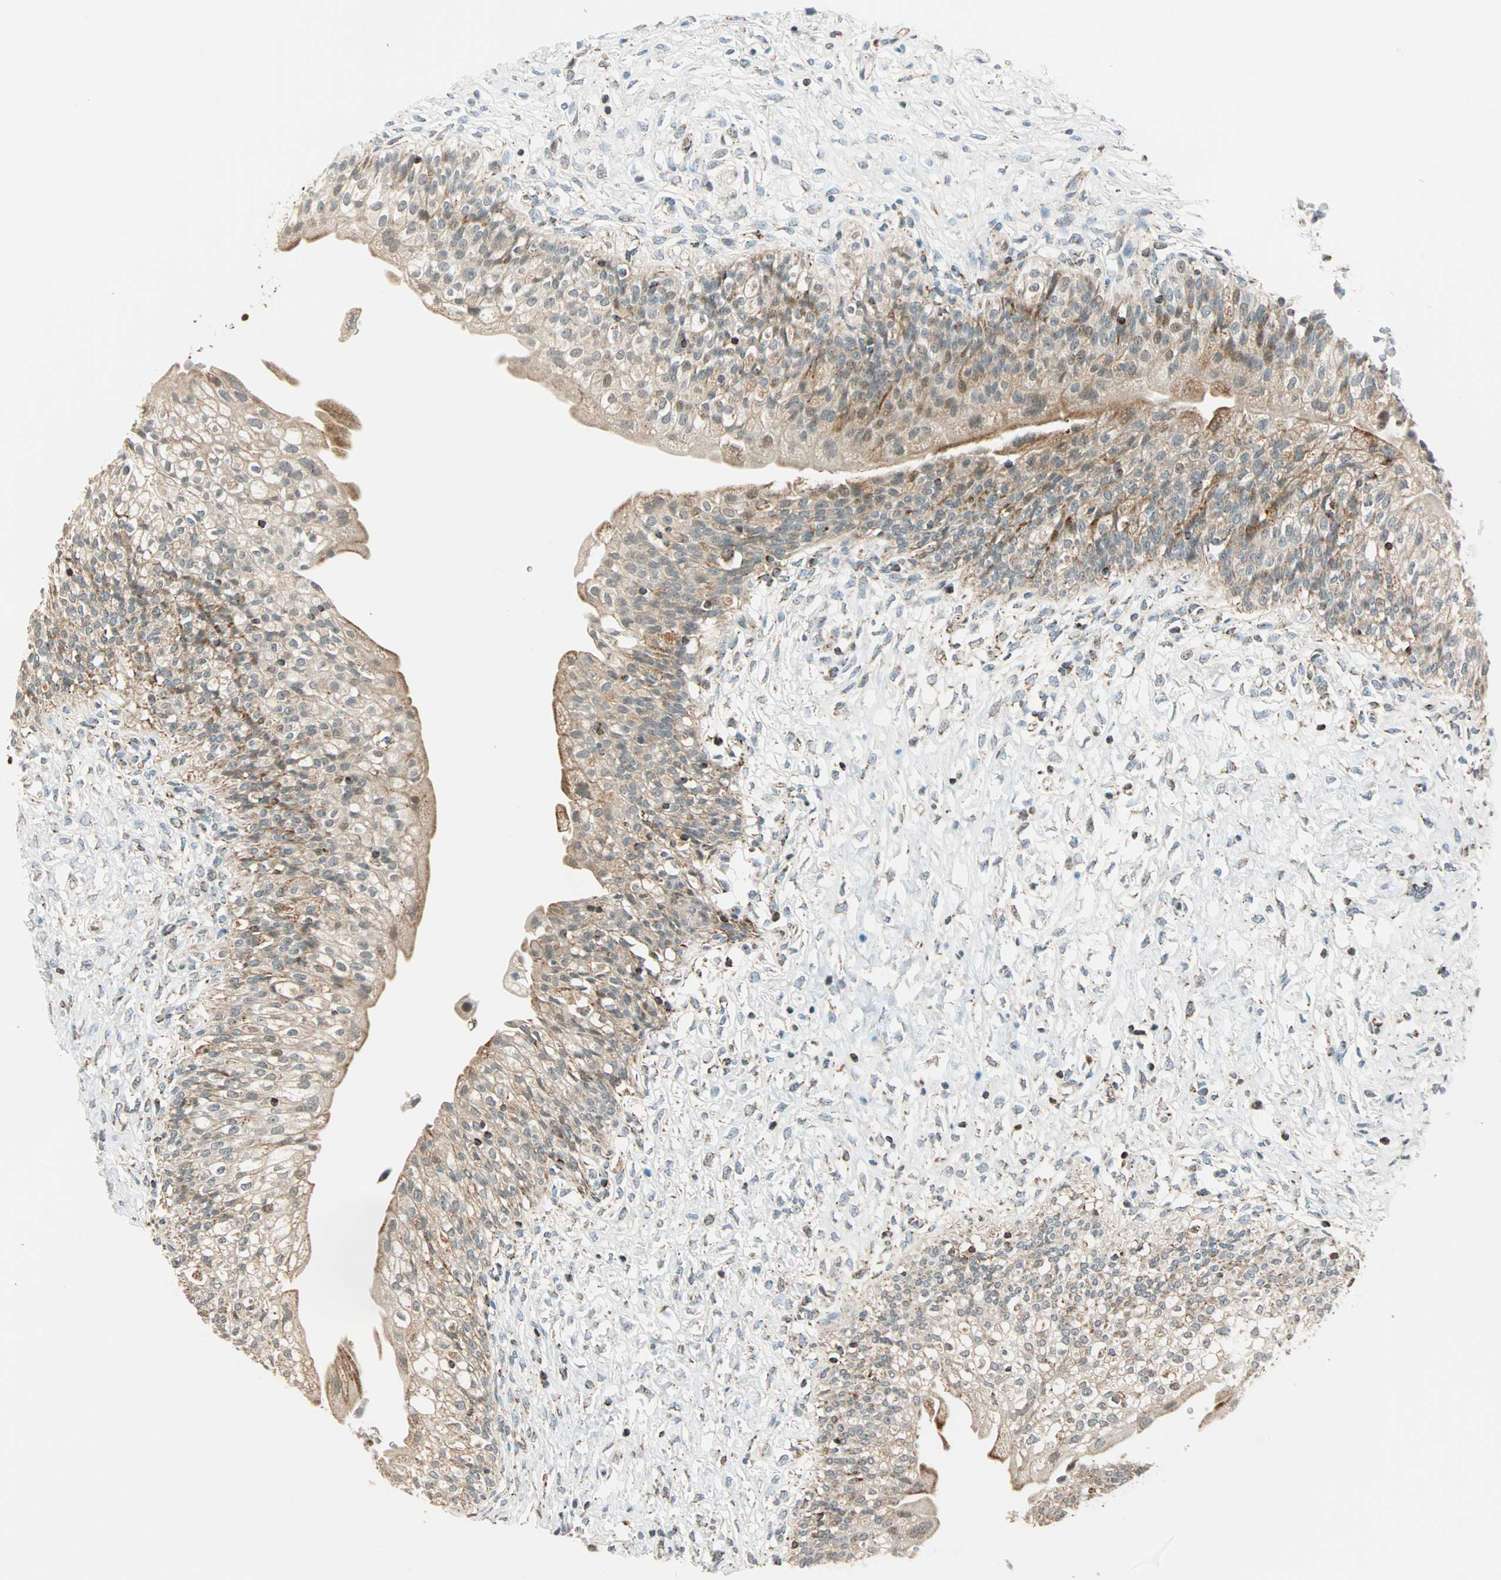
{"staining": {"intensity": "weak", "quantity": "25%-75%", "location": "cytoplasmic/membranous"}, "tissue": "urinary bladder", "cell_type": "Urothelial cells", "image_type": "normal", "snomed": [{"axis": "morphology", "description": "Normal tissue, NOS"}, {"axis": "morphology", "description": "Inflammation, NOS"}, {"axis": "topography", "description": "Urinary bladder"}], "caption": "IHC of normal urinary bladder shows low levels of weak cytoplasmic/membranous positivity in about 25%-75% of urothelial cells. (brown staining indicates protein expression, while blue staining denotes nuclei).", "gene": "SPRY4", "patient": {"sex": "female", "age": 80}}